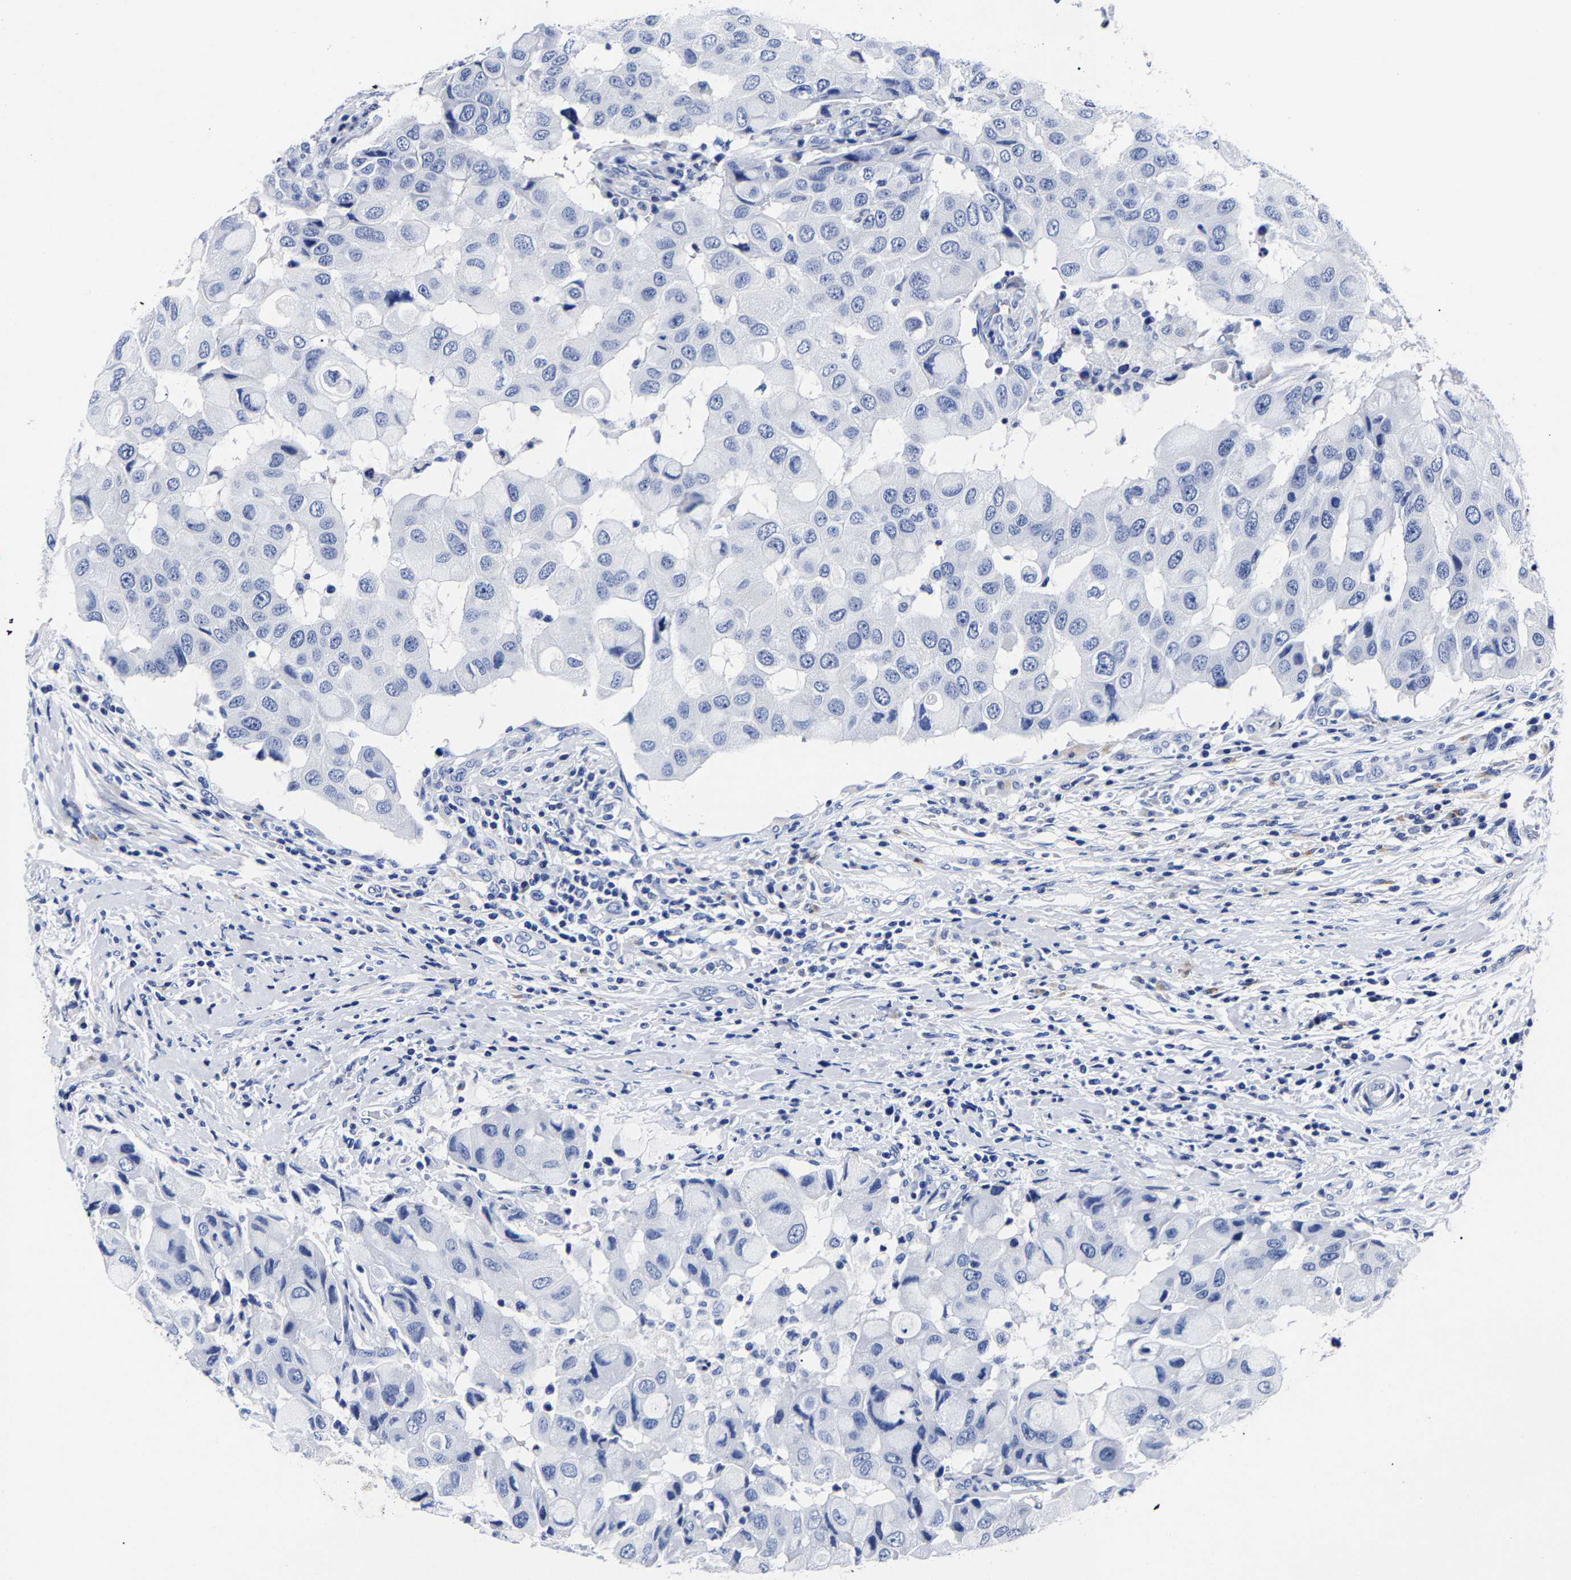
{"staining": {"intensity": "negative", "quantity": "none", "location": "none"}, "tissue": "breast cancer", "cell_type": "Tumor cells", "image_type": "cancer", "snomed": [{"axis": "morphology", "description": "Duct carcinoma"}, {"axis": "topography", "description": "Breast"}], "caption": "Micrograph shows no significant protein staining in tumor cells of invasive ductal carcinoma (breast). (DAB immunohistochemistry (IHC) with hematoxylin counter stain).", "gene": "CPA2", "patient": {"sex": "female", "age": 27}}